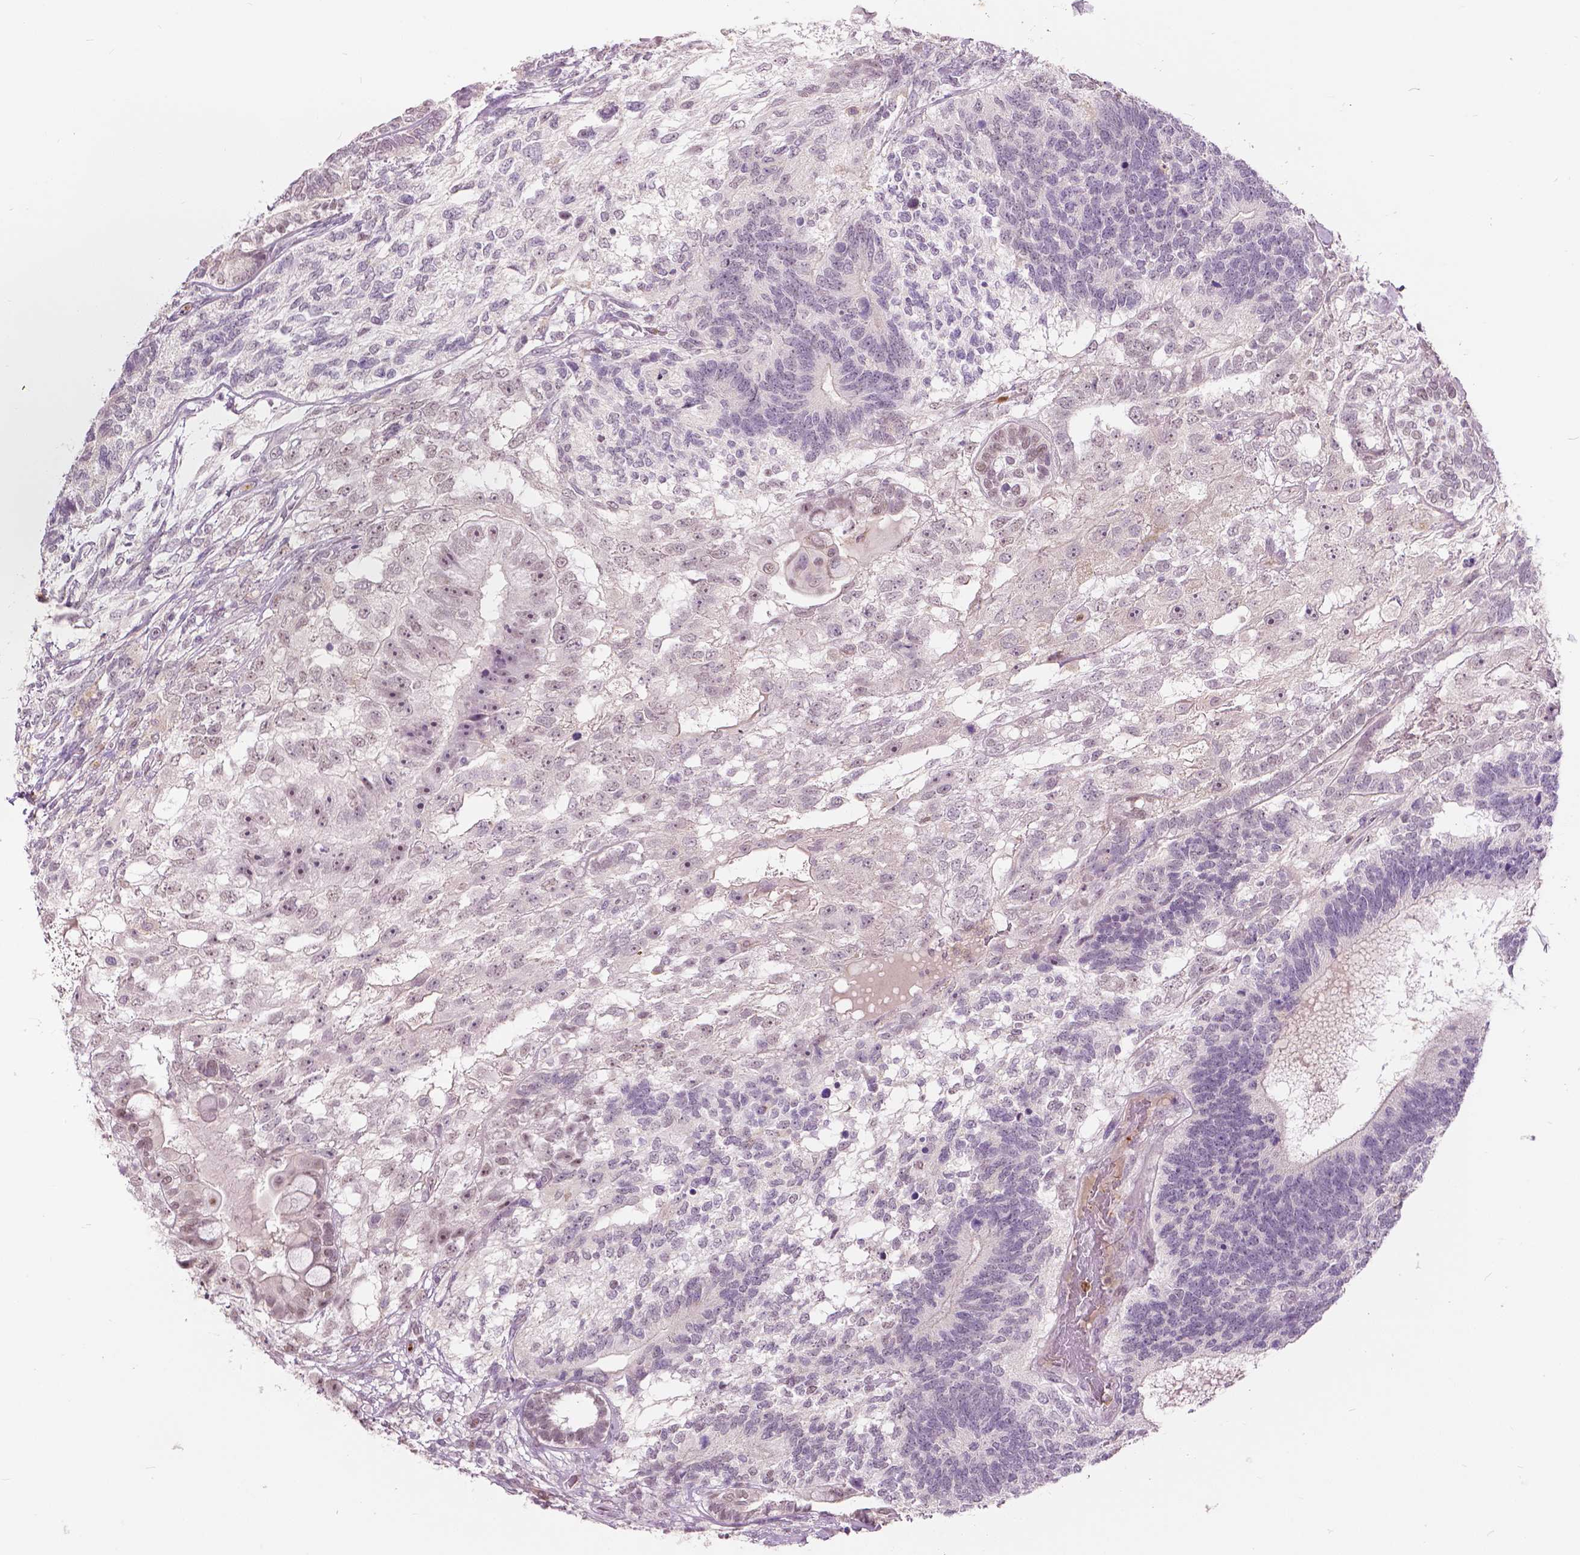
{"staining": {"intensity": "moderate", "quantity": "<25%", "location": "nuclear"}, "tissue": "testis cancer", "cell_type": "Tumor cells", "image_type": "cancer", "snomed": [{"axis": "morphology", "description": "Seminoma, NOS"}, {"axis": "morphology", "description": "Carcinoma, Embryonal, NOS"}, {"axis": "topography", "description": "Testis"}], "caption": "A high-resolution photomicrograph shows IHC staining of testis embryonal carcinoma, which exhibits moderate nuclear staining in about <25% of tumor cells.", "gene": "DLX6", "patient": {"sex": "male", "age": 41}}